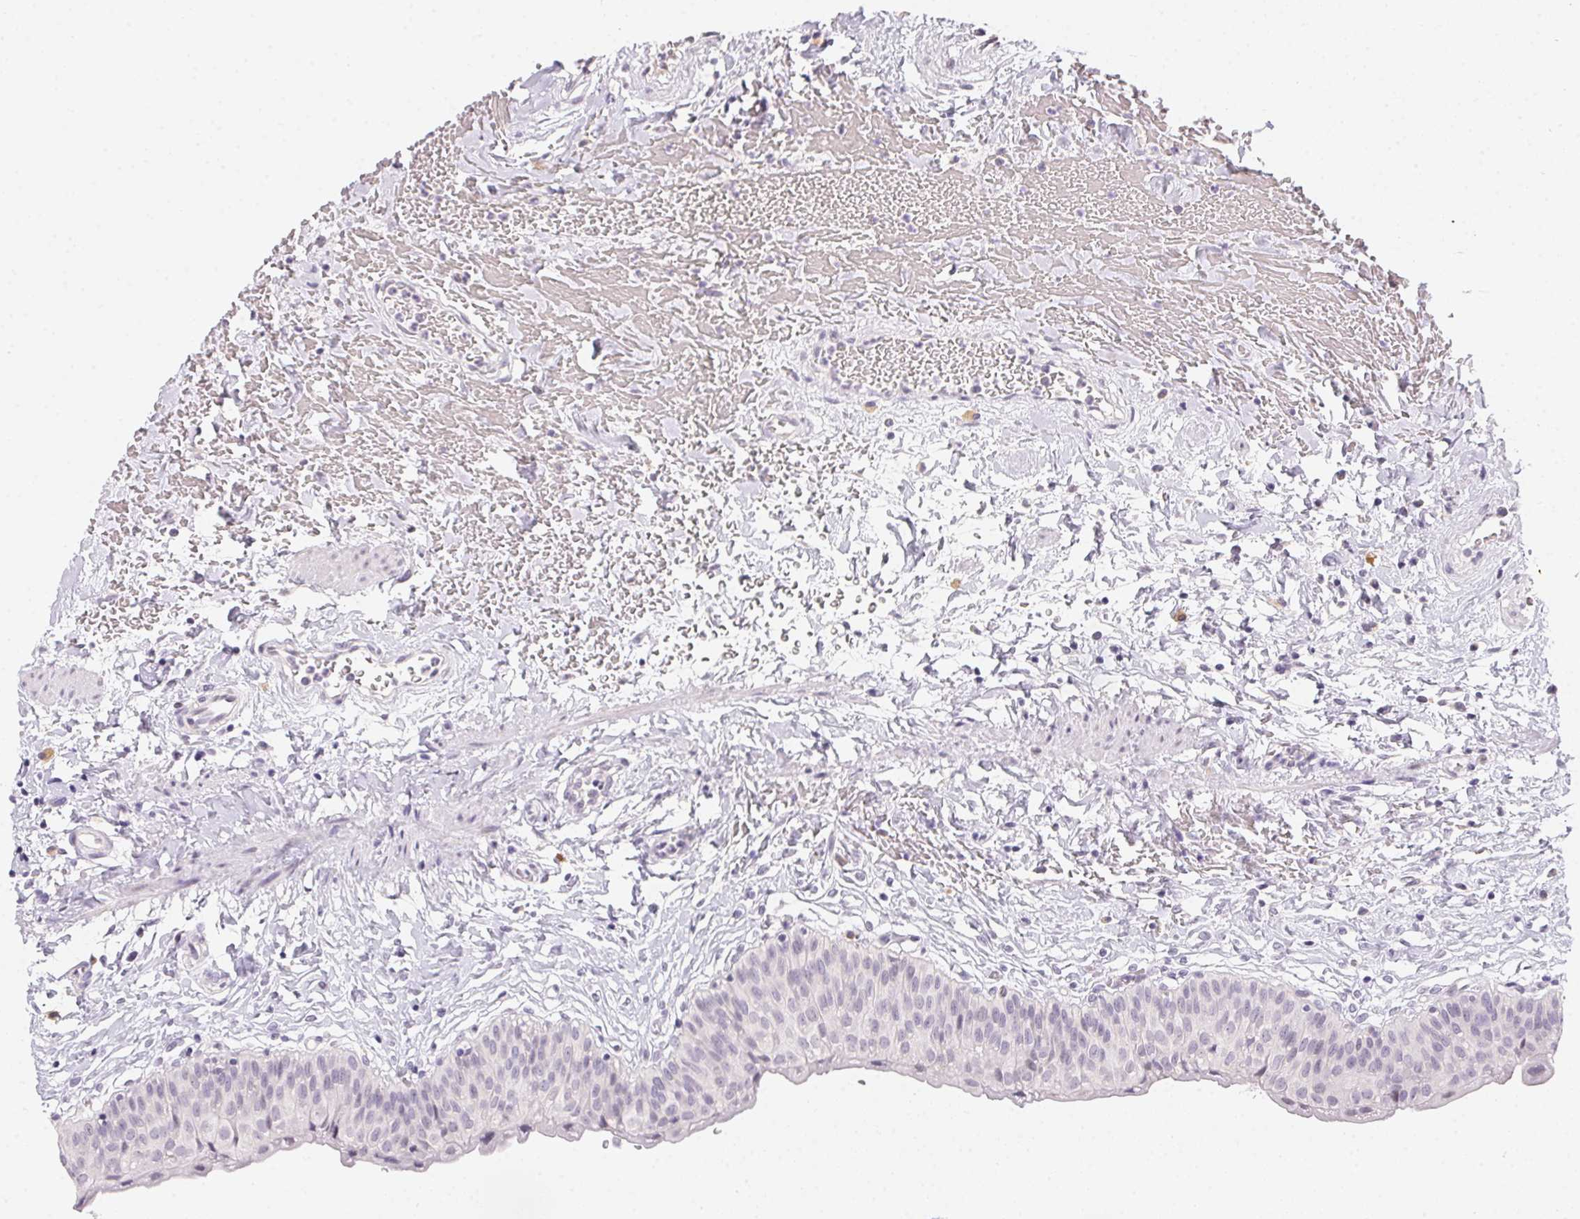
{"staining": {"intensity": "weak", "quantity": "25%-75%", "location": "nuclear"}, "tissue": "urinary bladder", "cell_type": "Urothelial cells", "image_type": "normal", "snomed": [{"axis": "morphology", "description": "Normal tissue, NOS"}, {"axis": "topography", "description": "Urinary bladder"}], "caption": "Brown immunohistochemical staining in unremarkable human urinary bladder exhibits weak nuclear expression in approximately 25%-75% of urothelial cells. (DAB IHC, brown staining for protein, blue staining for nuclei).", "gene": "MORC1", "patient": {"sex": "male", "age": 55}}